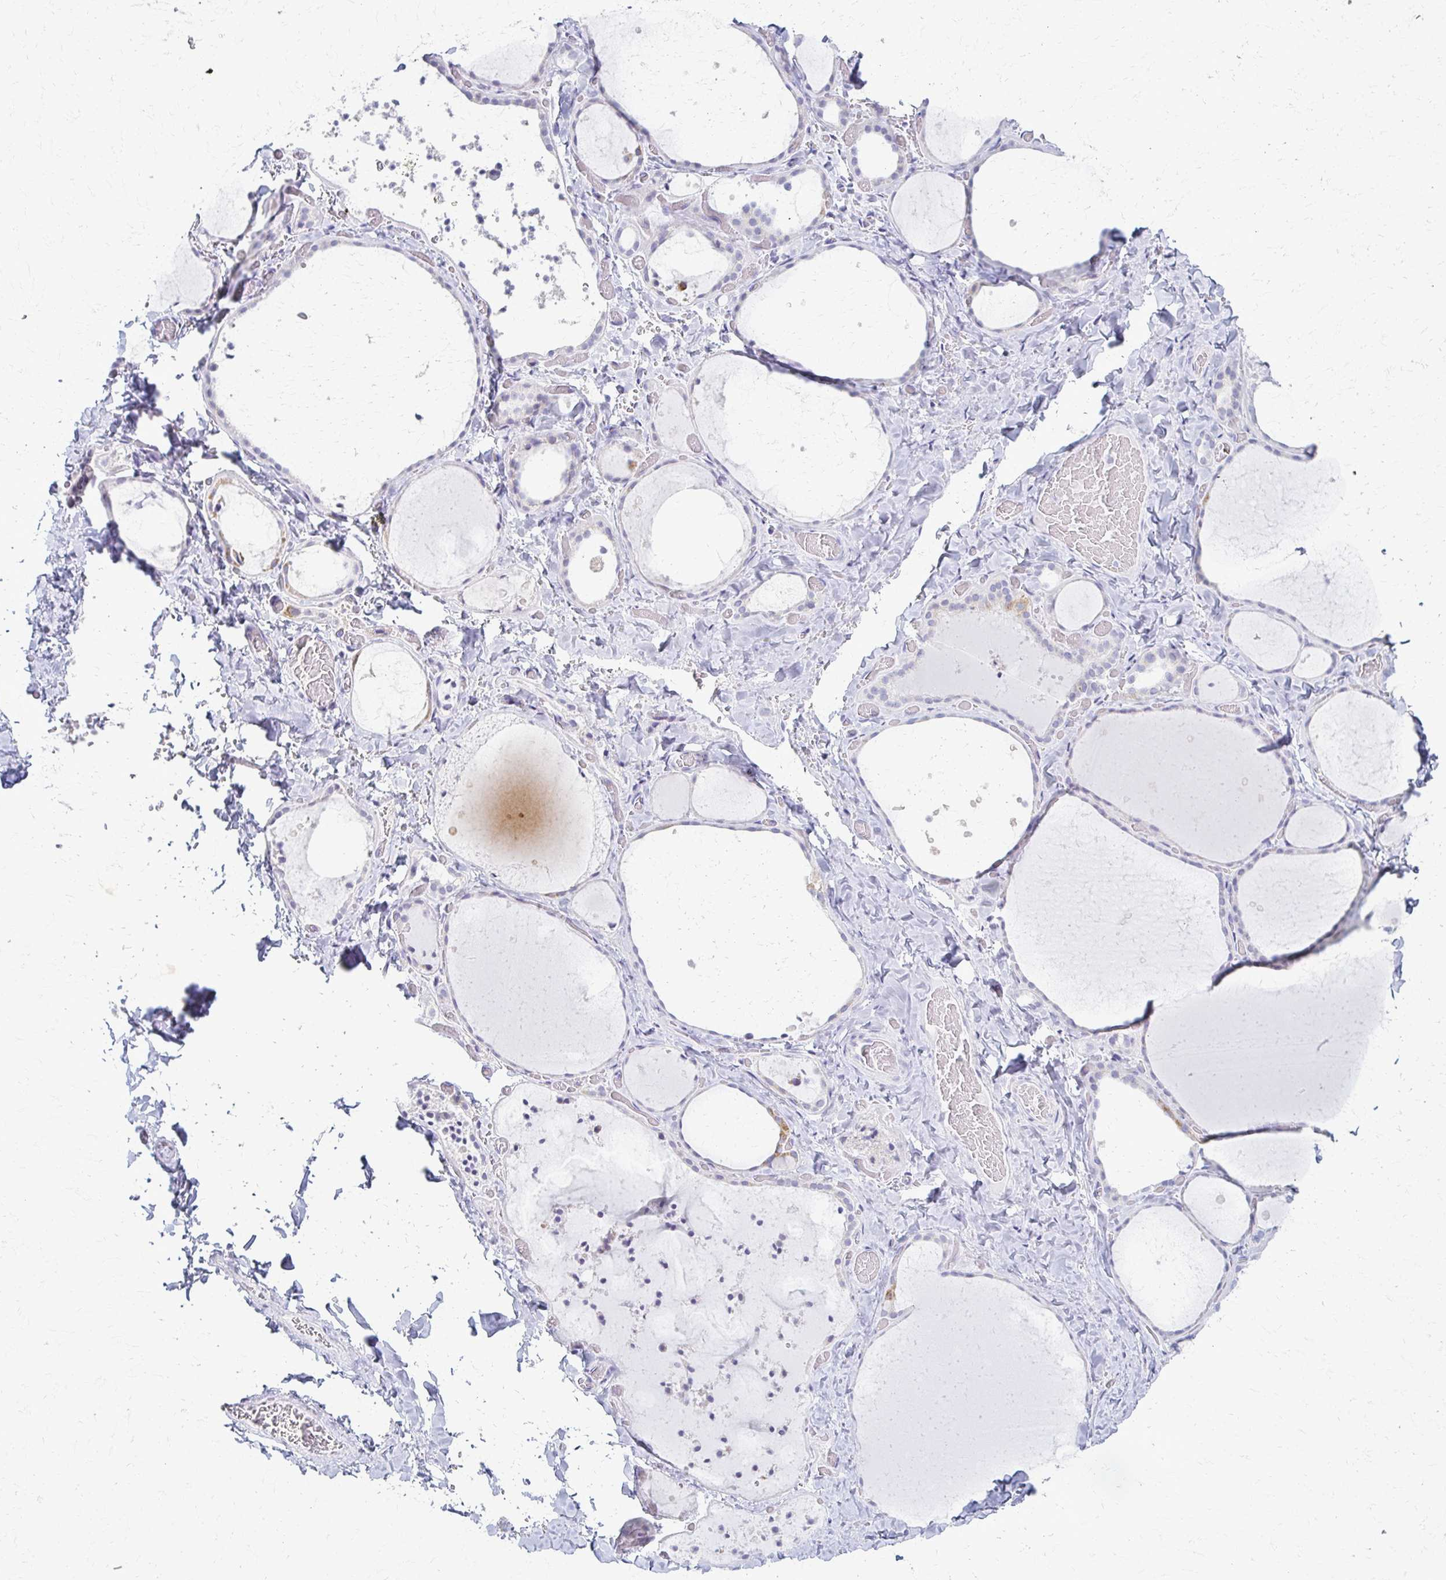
{"staining": {"intensity": "negative", "quantity": "none", "location": "none"}, "tissue": "thyroid gland", "cell_type": "Glandular cells", "image_type": "normal", "snomed": [{"axis": "morphology", "description": "Normal tissue, NOS"}, {"axis": "topography", "description": "Thyroid gland"}], "caption": "A high-resolution photomicrograph shows immunohistochemistry staining of benign thyroid gland, which displays no significant expression in glandular cells.", "gene": "FCGR2A", "patient": {"sex": "female", "age": 36}}